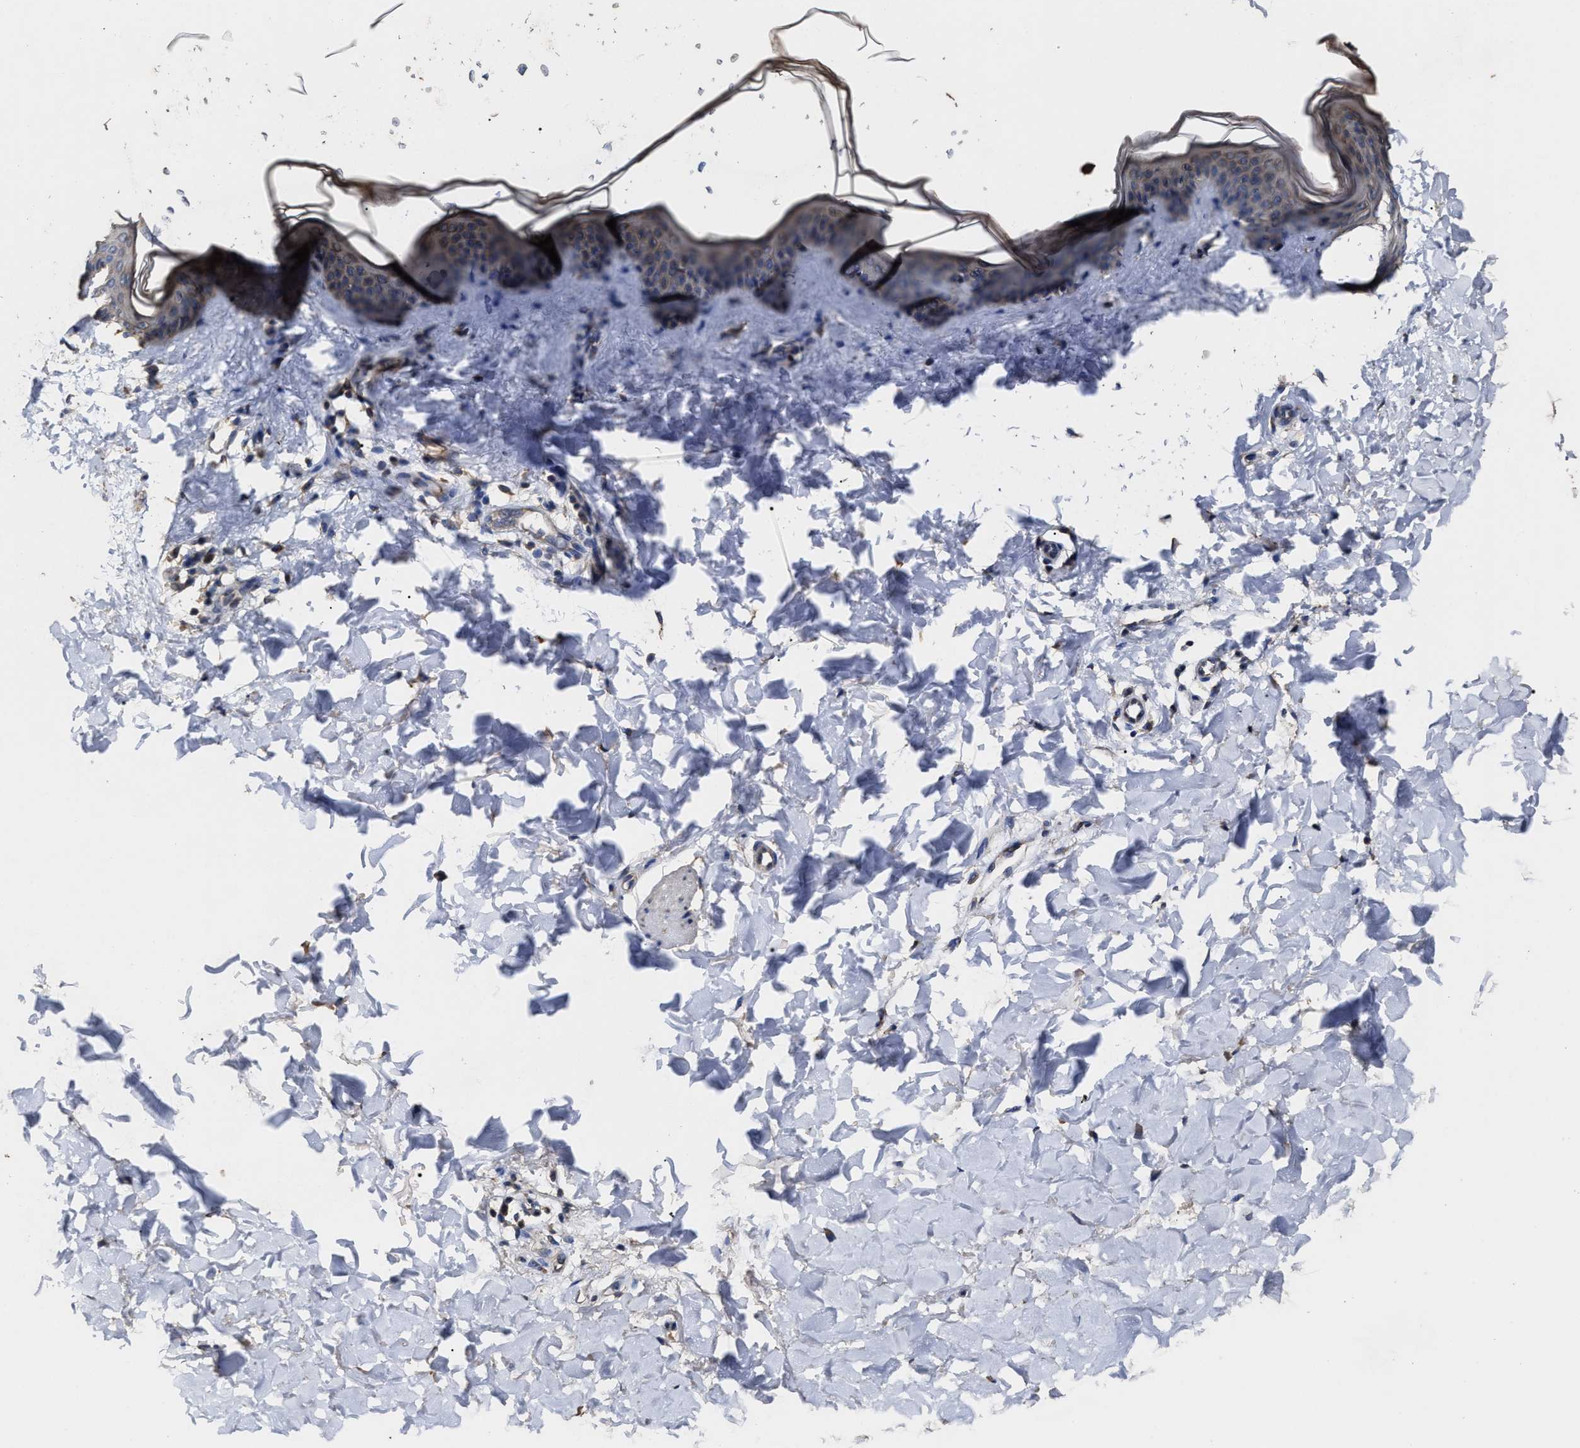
{"staining": {"intensity": "moderate", "quantity": ">75%", "location": "cytoplasmic/membranous"}, "tissue": "skin", "cell_type": "Fibroblasts", "image_type": "normal", "snomed": [{"axis": "morphology", "description": "Normal tissue, NOS"}, {"axis": "topography", "description": "Skin"}], "caption": "About >75% of fibroblasts in benign skin demonstrate moderate cytoplasmic/membranous protein positivity as visualized by brown immunohistochemical staining.", "gene": "PPM1K", "patient": {"sex": "female", "age": 17}}